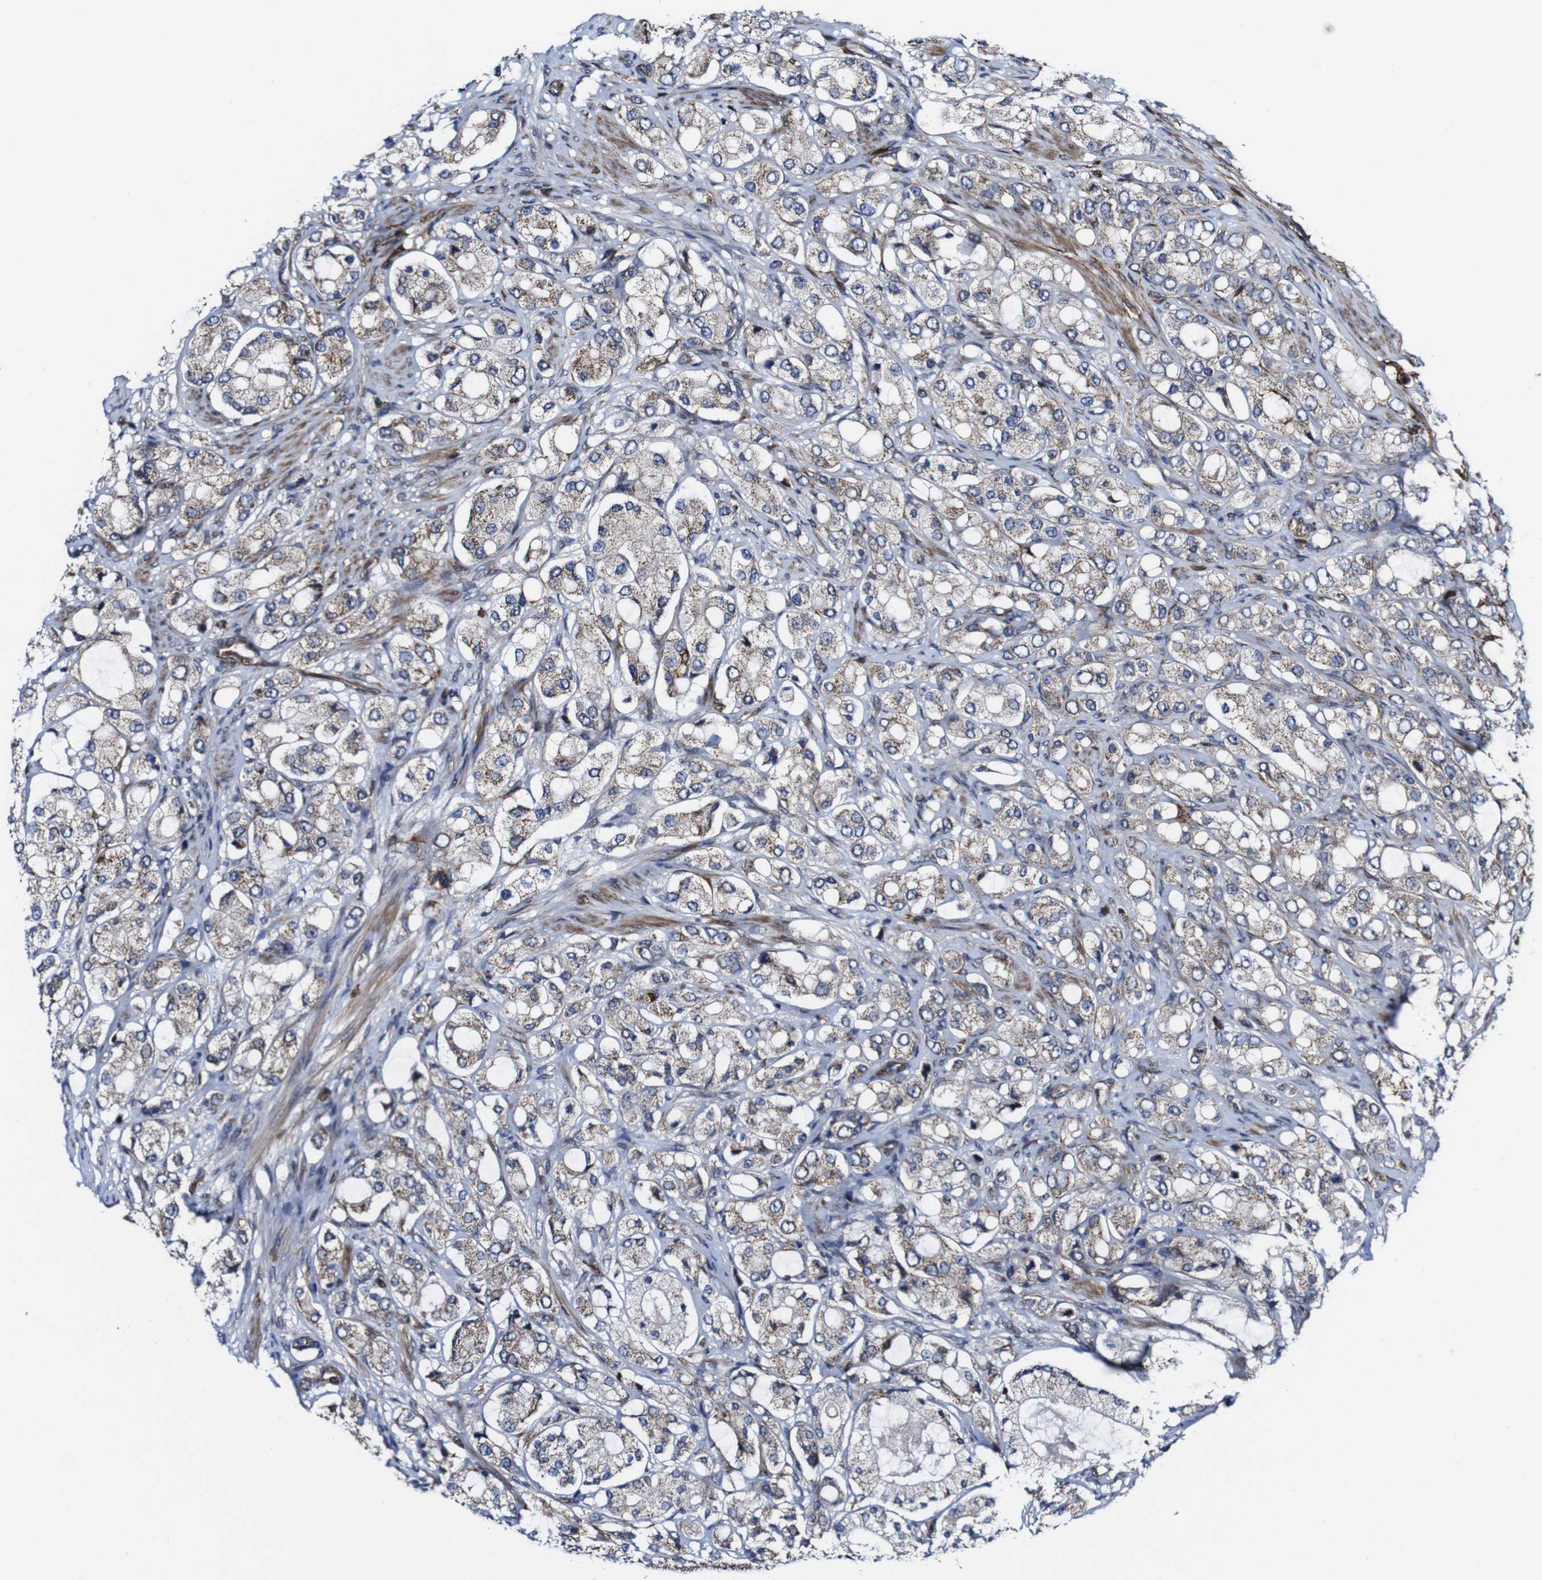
{"staining": {"intensity": "weak", "quantity": ">75%", "location": "cytoplasmic/membranous"}, "tissue": "prostate cancer", "cell_type": "Tumor cells", "image_type": "cancer", "snomed": [{"axis": "morphology", "description": "Adenocarcinoma, High grade"}, {"axis": "topography", "description": "Prostate"}], "caption": "Prostate cancer (high-grade adenocarcinoma) stained with a brown dye reveals weak cytoplasmic/membranous positive expression in approximately >75% of tumor cells.", "gene": "JAK2", "patient": {"sex": "male", "age": 65}}